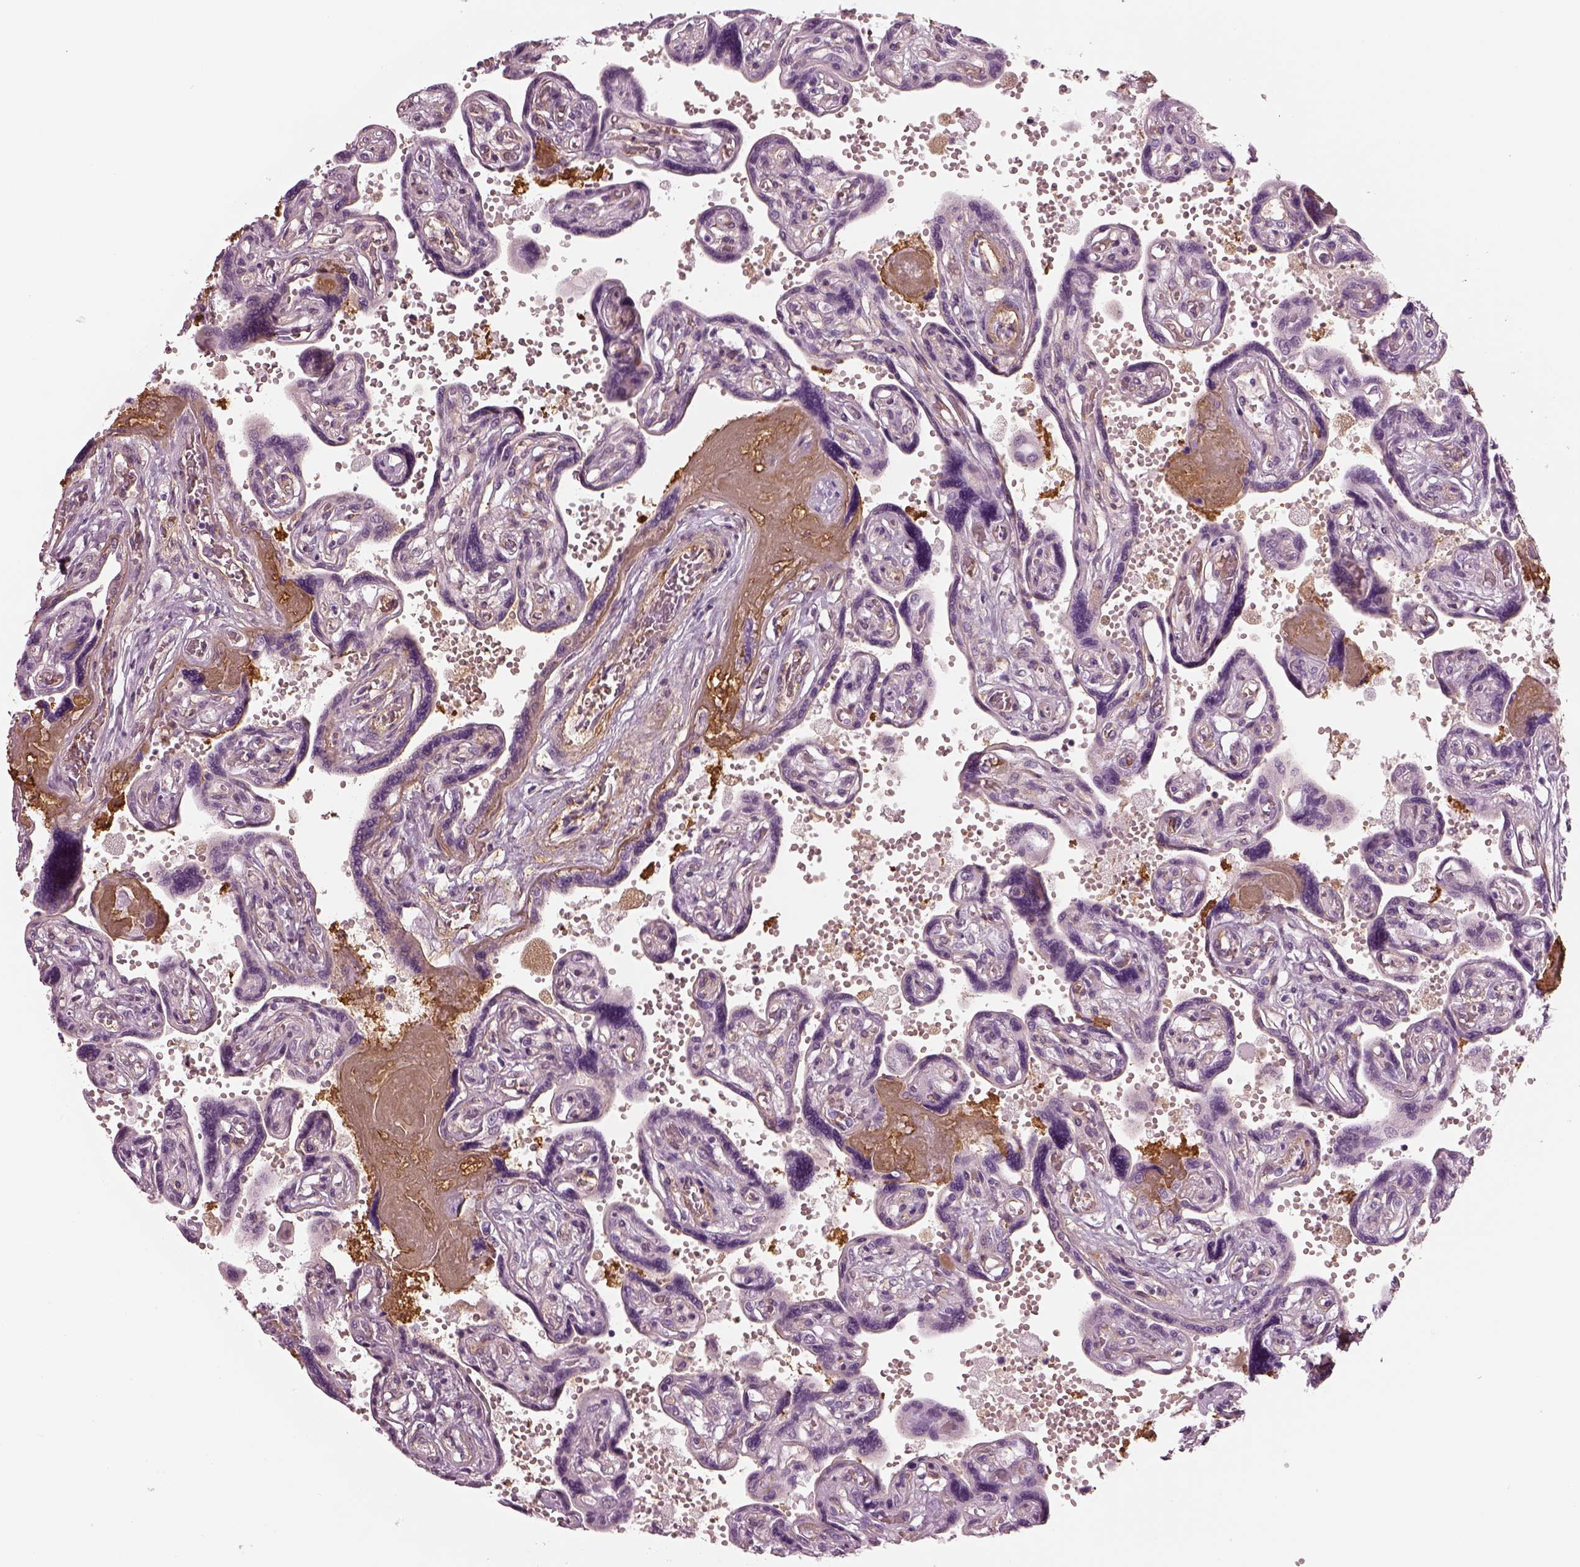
{"staining": {"intensity": "negative", "quantity": "none", "location": "none"}, "tissue": "placenta", "cell_type": "Decidual cells", "image_type": "normal", "snomed": [{"axis": "morphology", "description": "Normal tissue, NOS"}, {"axis": "topography", "description": "Placenta"}], "caption": "This is an IHC photomicrograph of unremarkable human placenta. There is no expression in decidual cells.", "gene": "TRIM69", "patient": {"sex": "female", "age": 32}}